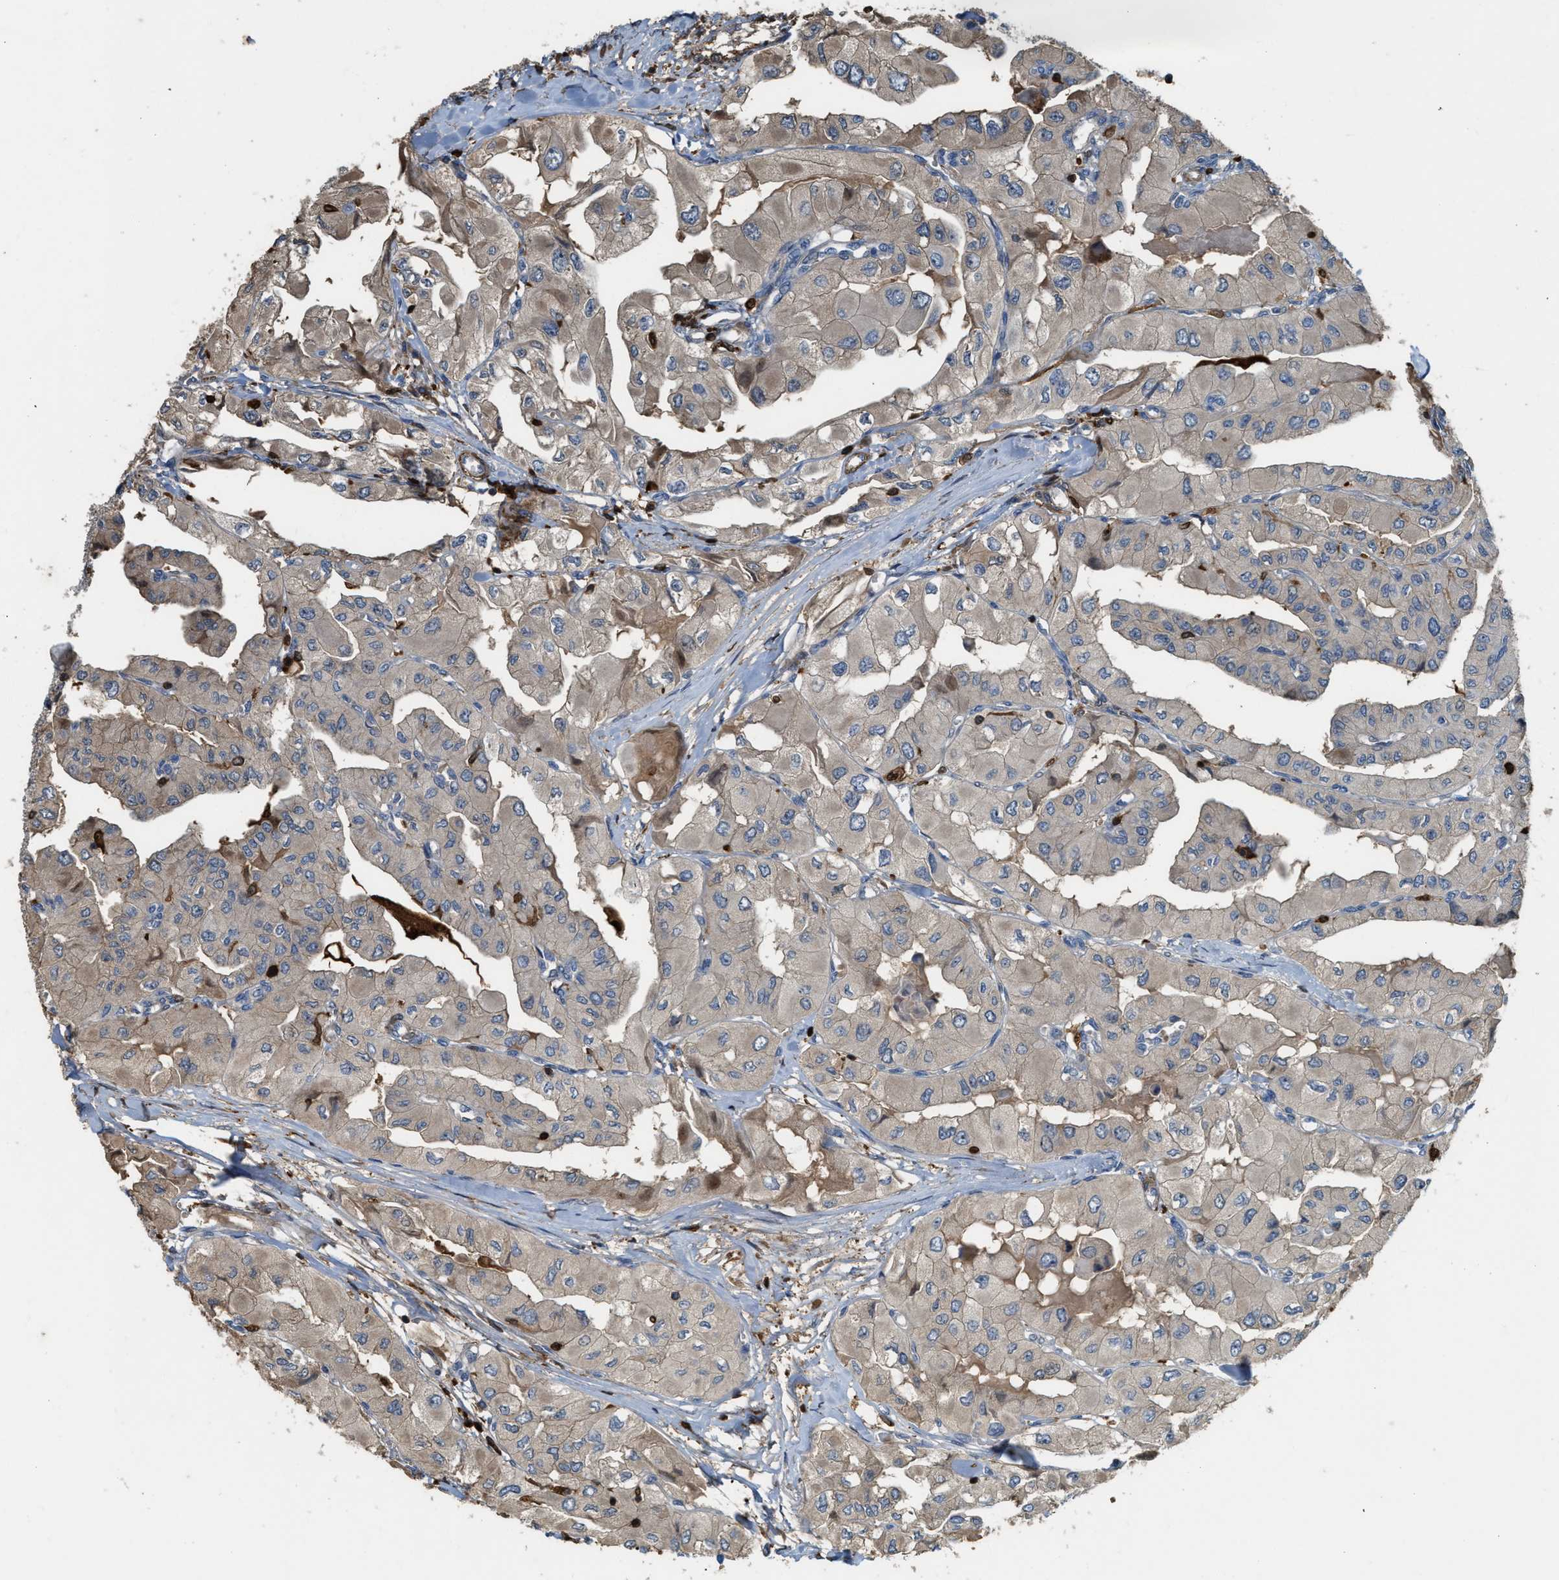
{"staining": {"intensity": "weak", "quantity": ">75%", "location": "cytoplasmic/membranous"}, "tissue": "thyroid cancer", "cell_type": "Tumor cells", "image_type": "cancer", "snomed": [{"axis": "morphology", "description": "Papillary adenocarcinoma, NOS"}, {"axis": "topography", "description": "Thyroid gland"}], "caption": "Papillary adenocarcinoma (thyroid) stained for a protein shows weak cytoplasmic/membranous positivity in tumor cells. The staining was performed using DAB (3,3'-diaminobenzidine) to visualize the protein expression in brown, while the nuclei were stained in blue with hematoxylin (Magnification: 20x).", "gene": "SERPINB5", "patient": {"sex": "female", "age": 59}}